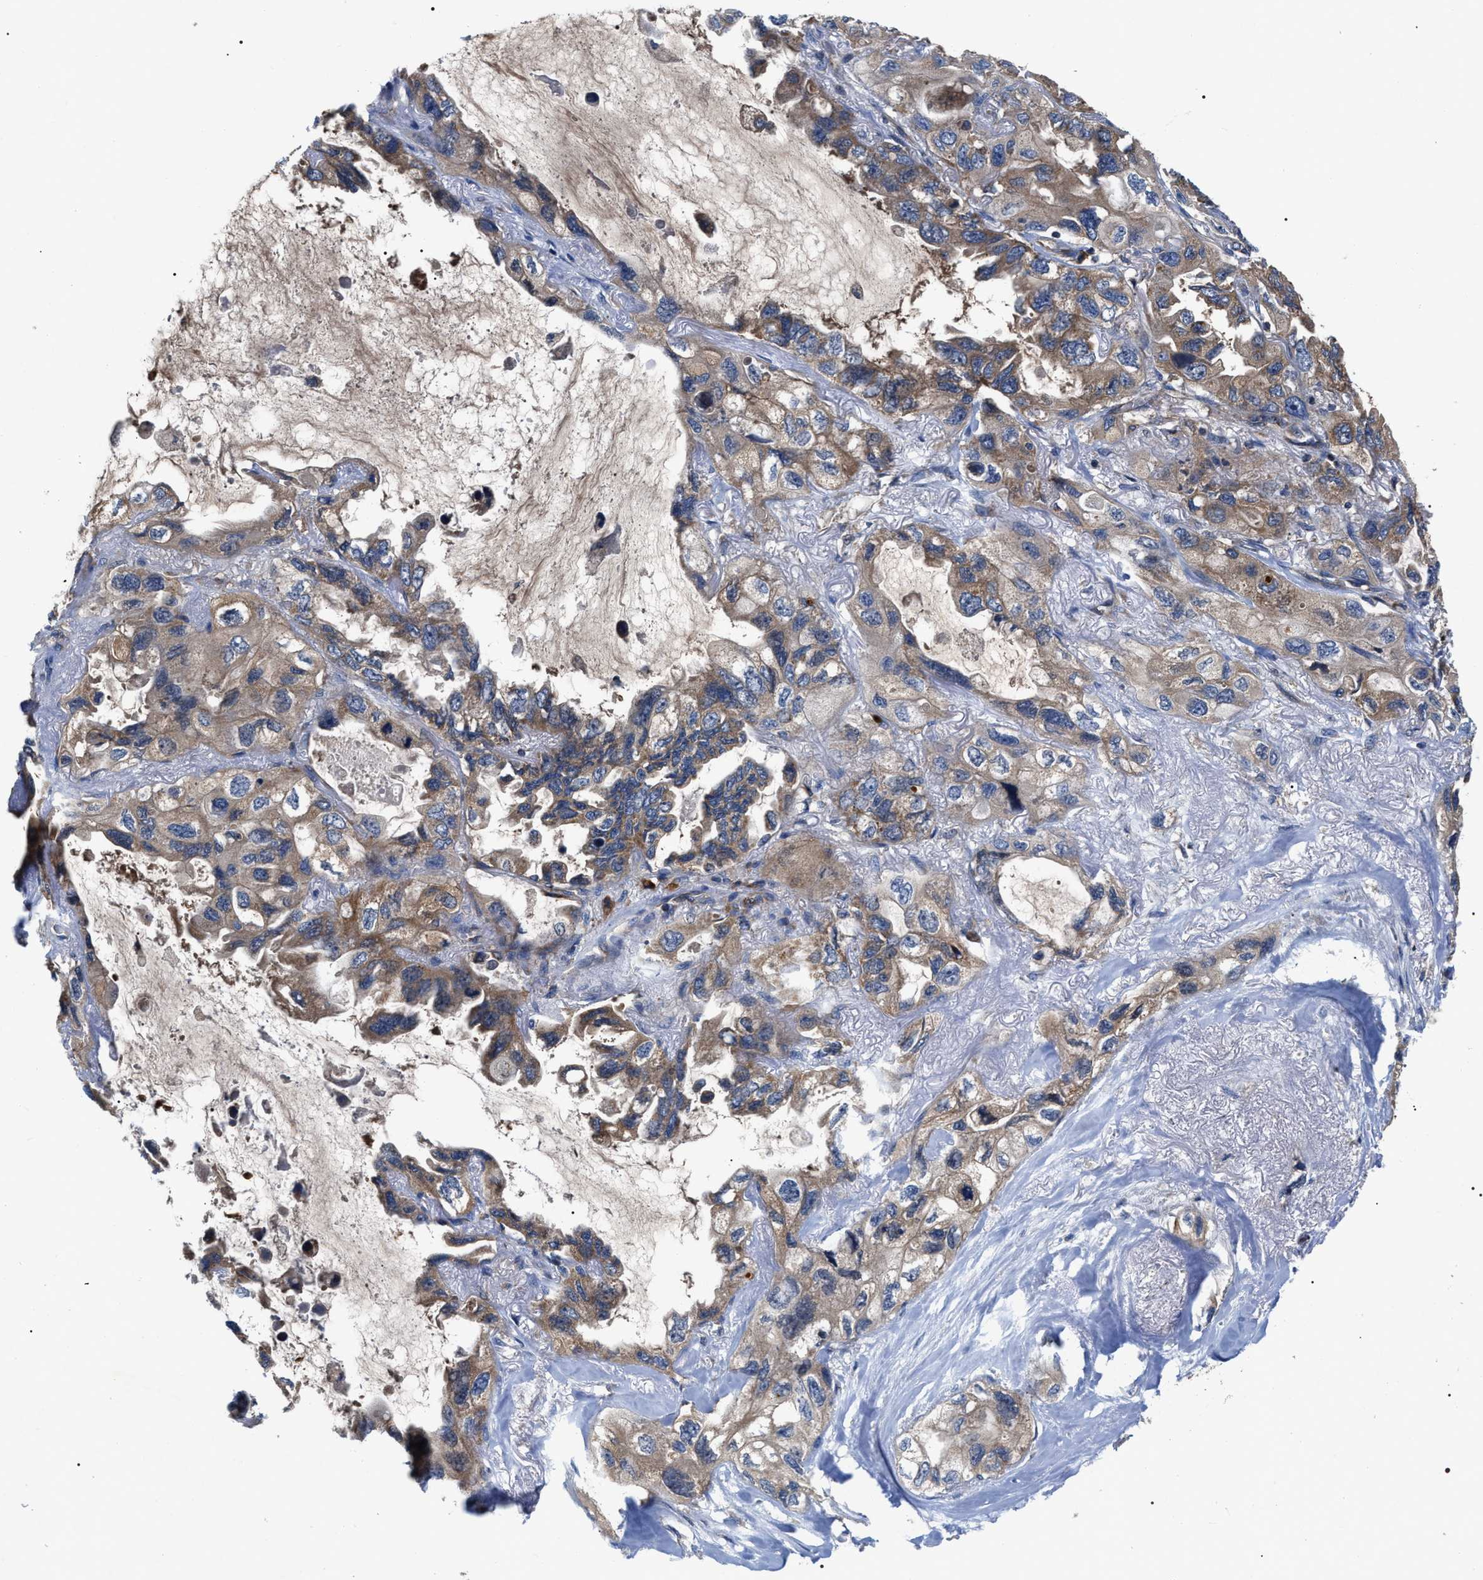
{"staining": {"intensity": "moderate", "quantity": ">75%", "location": "cytoplasmic/membranous"}, "tissue": "lung cancer", "cell_type": "Tumor cells", "image_type": "cancer", "snomed": [{"axis": "morphology", "description": "Squamous cell carcinoma, NOS"}, {"axis": "topography", "description": "Lung"}], "caption": "Immunohistochemical staining of lung cancer (squamous cell carcinoma) demonstrates moderate cytoplasmic/membranous protein positivity in approximately >75% of tumor cells.", "gene": "MACC1", "patient": {"sex": "female", "age": 73}}